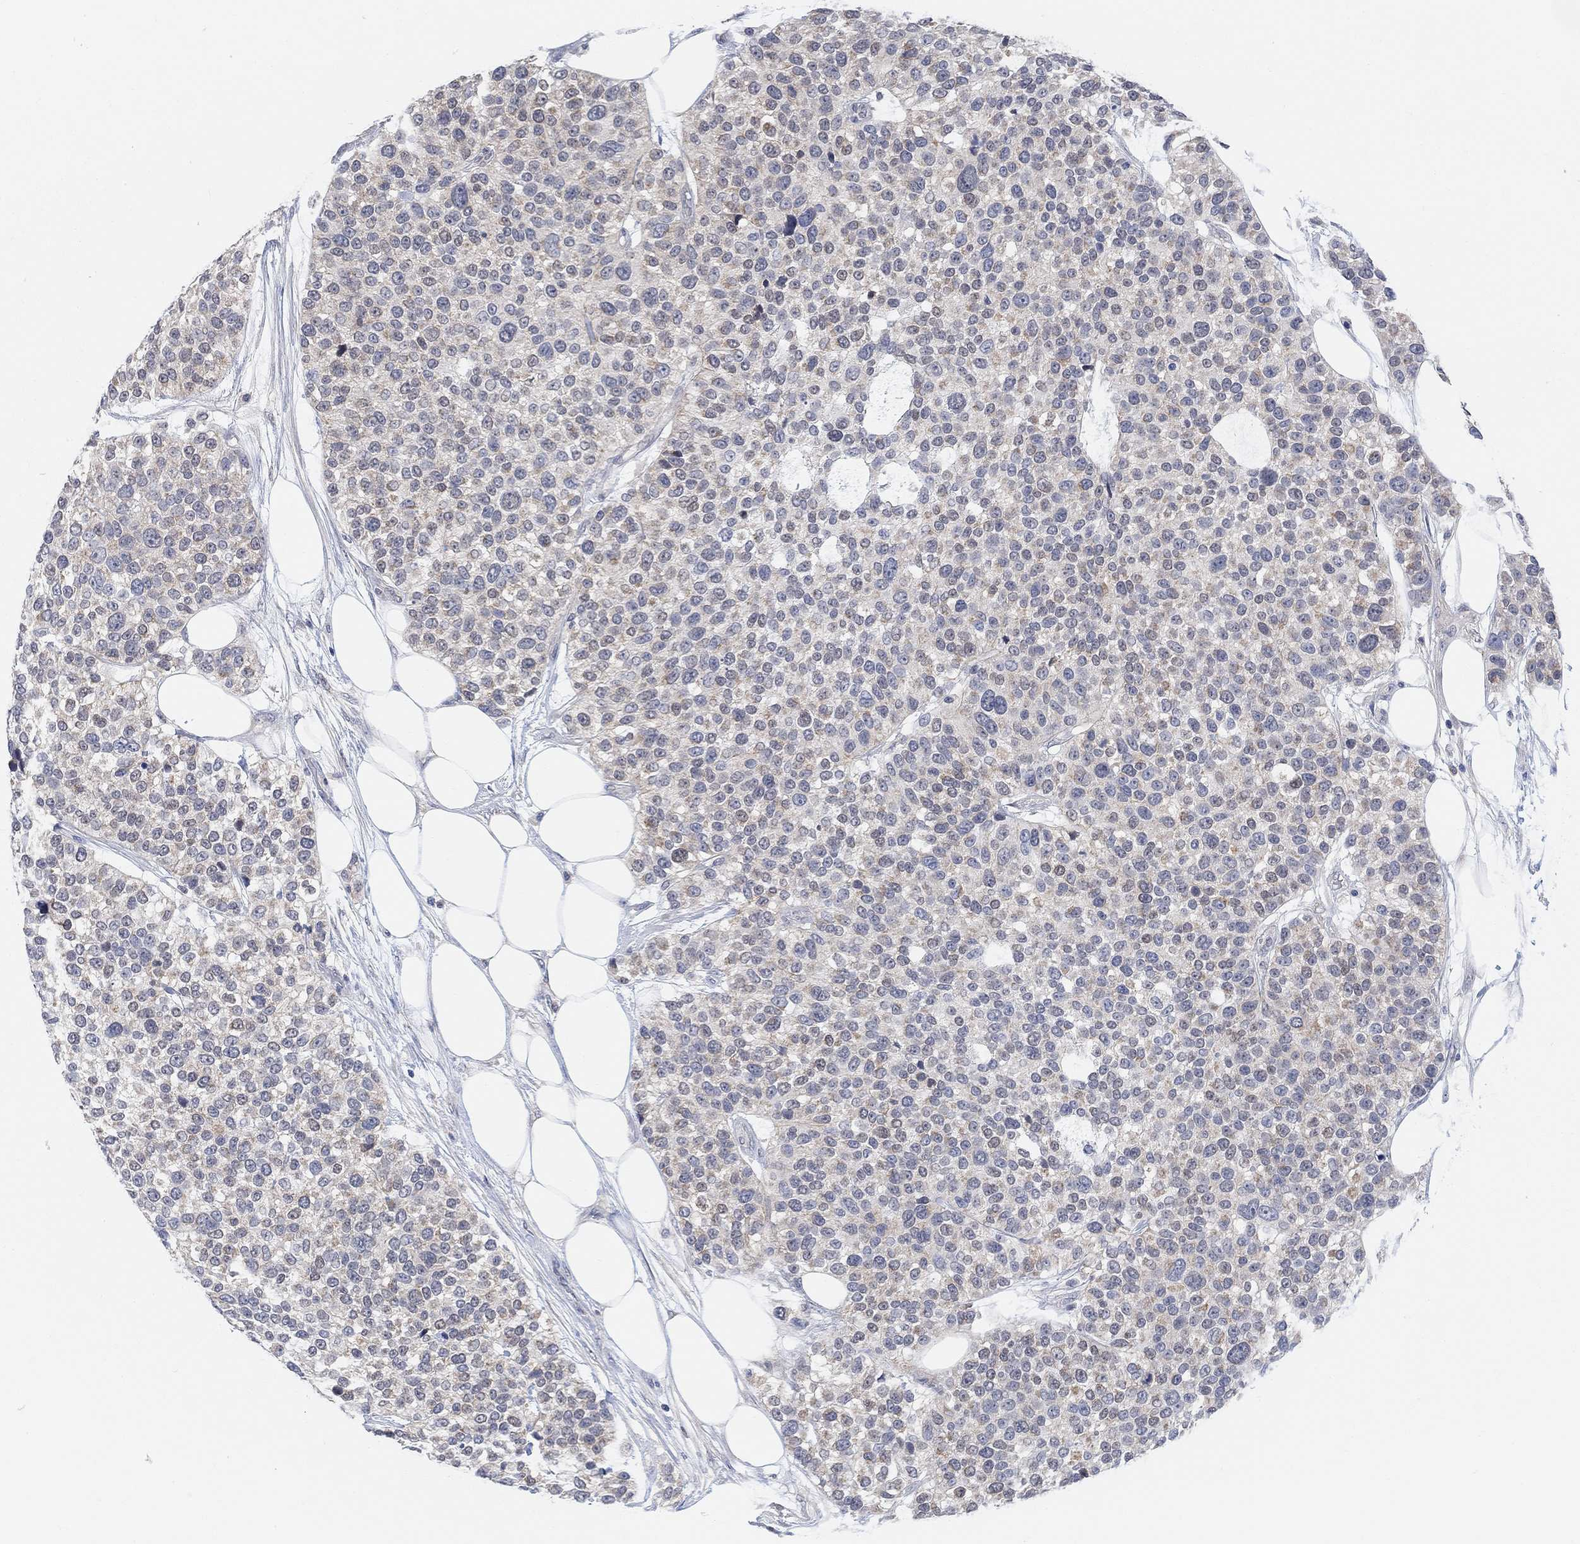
{"staining": {"intensity": "weak", "quantity": "<25%", "location": "cytoplasmic/membranous"}, "tissue": "urothelial cancer", "cell_type": "Tumor cells", "image_type": "cancer", "snomed": [{"axis": "morphology", "description": "Urothelial carcinoma, High grade"}, {"axis": "topography", "description": "Urinary bladder"}], "caption": "Tumor cells show no significant protein expression in high-grade urothelial carcinoma.", "gene": "RIMS1", "patient": {"sex": "male", "age": 77}}